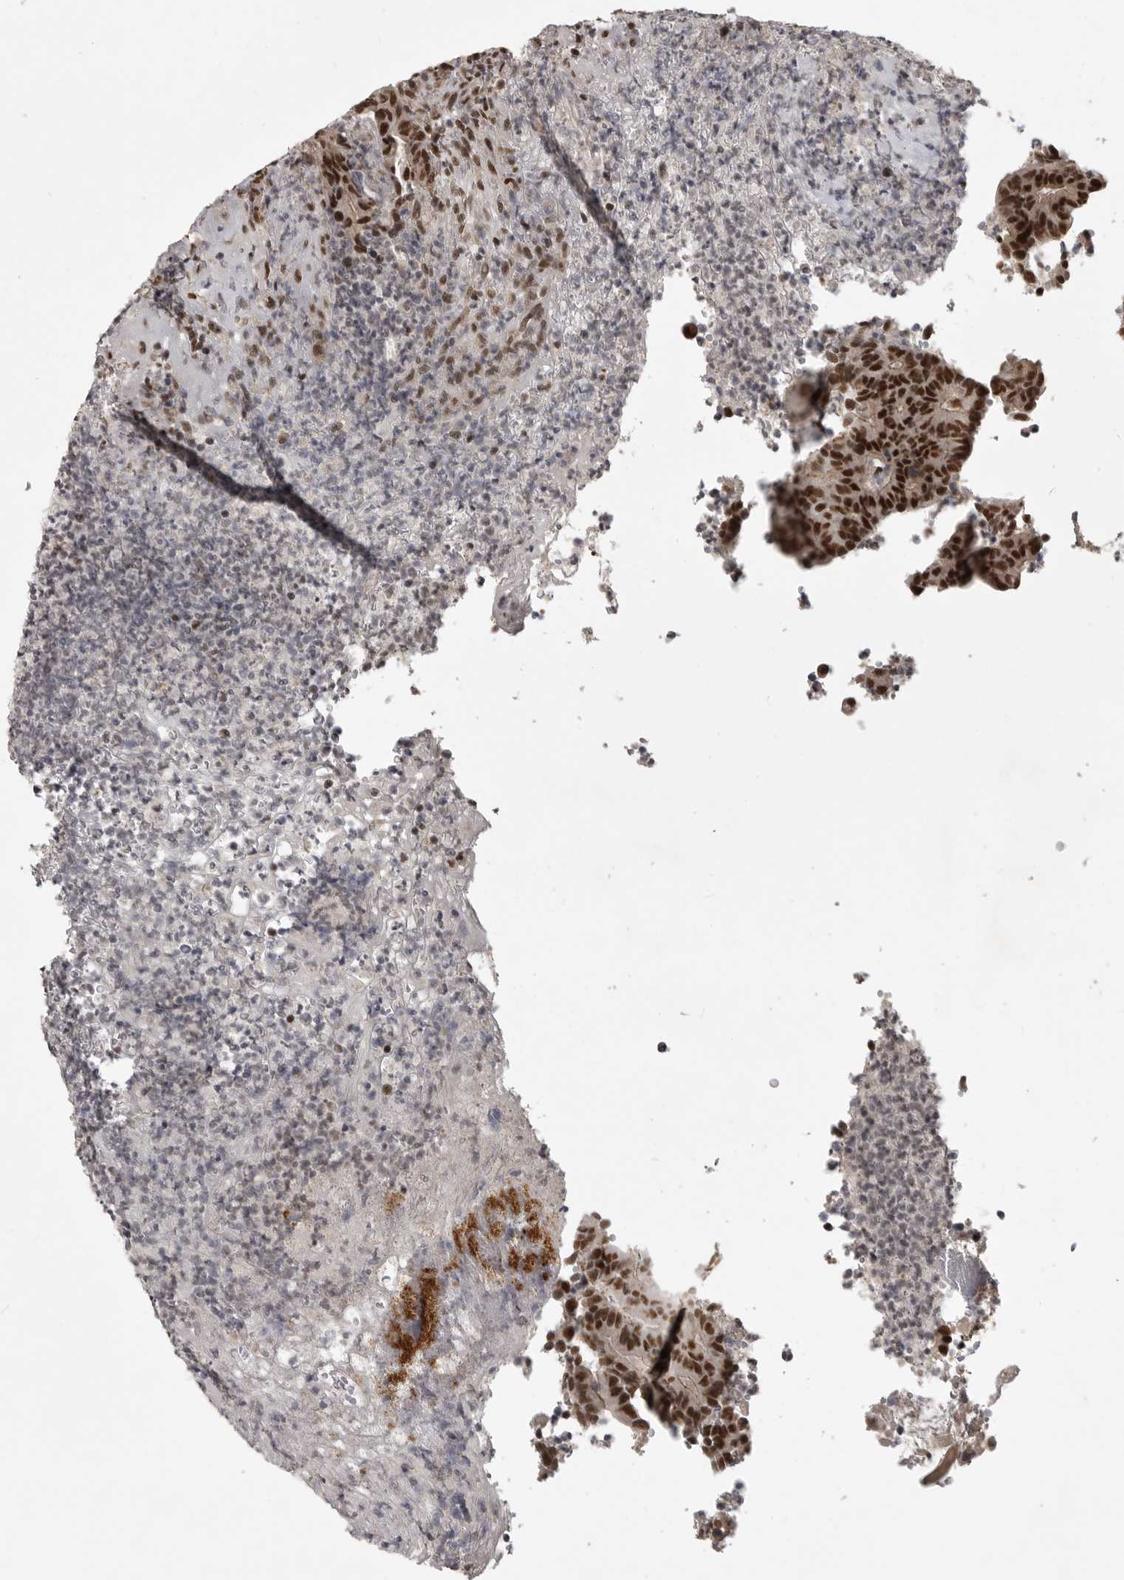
{"staining": {"intensity": "strong", "quantity": ">75%", "location": "nuclear"}, "tissue": "colorectal cancer", "cell_type": "Tumor cells", "image_type": "cancer", "snomed": [{"axis": "morphology", "description": "Normal tissue, NOS"}, {"axis": "morphology", "description": "Adenocarcinoma, NOS"}, {"axis": "topography", "description": "Colon"}], "caption": "Strong nuclear staining for a protein is present in approximately >75% of tumor cells of adenocarcinoma (colorectal) using IHC.", "gene": "CBLL1", "patient": {"sex": "female", "age": 75}}